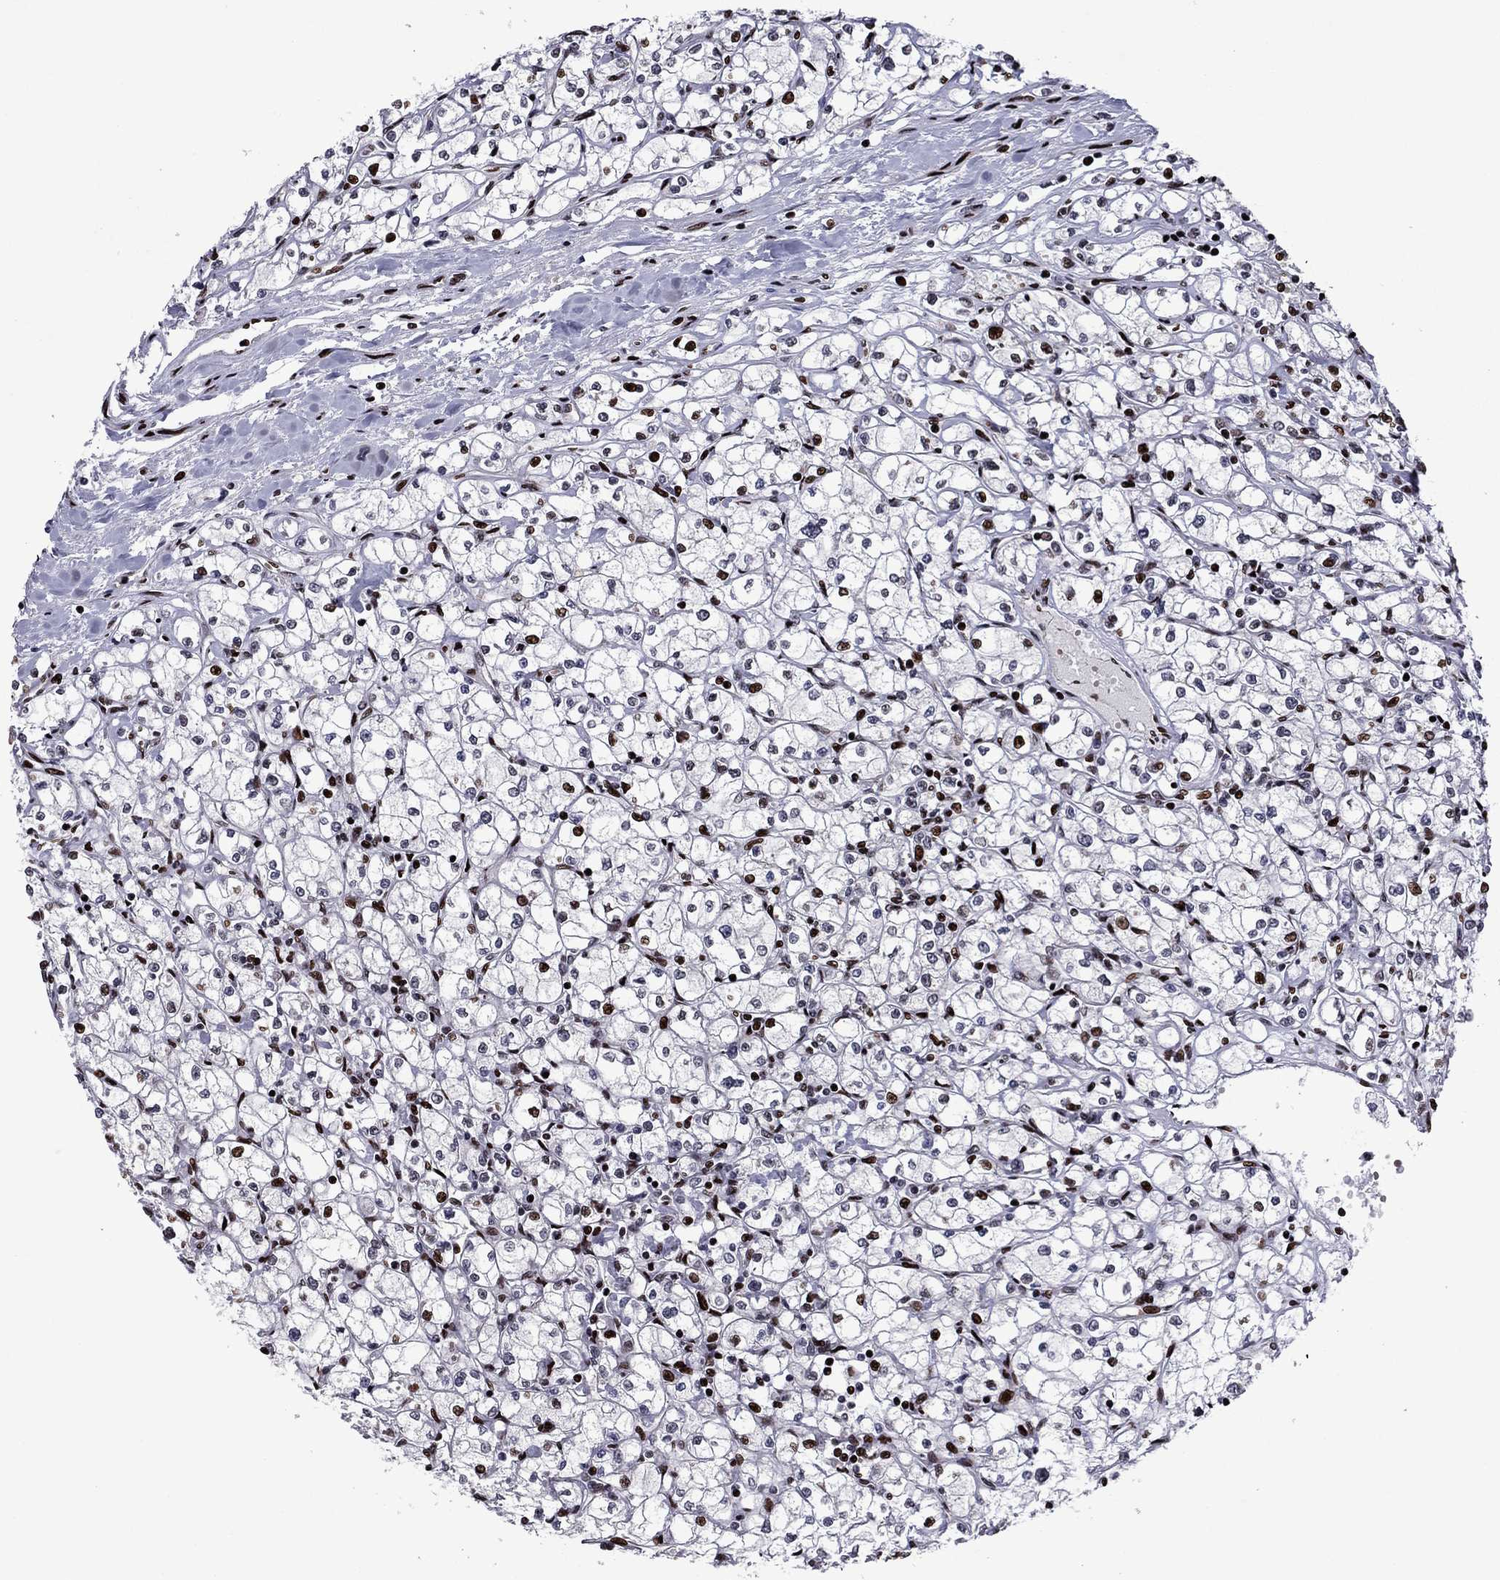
{"staining": {"intensity": "strong", "quantity": "<25%", "location": "nuclear"}, "tissue": "renal cancer", "cell_type": "Tumor cells", "image_type": "cancer", "snomed": [{"axis": "morphology", "description": "Adenocarcinoma, NOS"}, {"axis": "topography", "description": "Kidney"}], "caption": "Renal cancer (adenocarcinoma) stained with immunohistochemistry (IHC) reveals strong nuclear positivity in about <25% of tumor cells.", "gene": "LIMK1", "patient": {"sex": "male", "age": 67}}